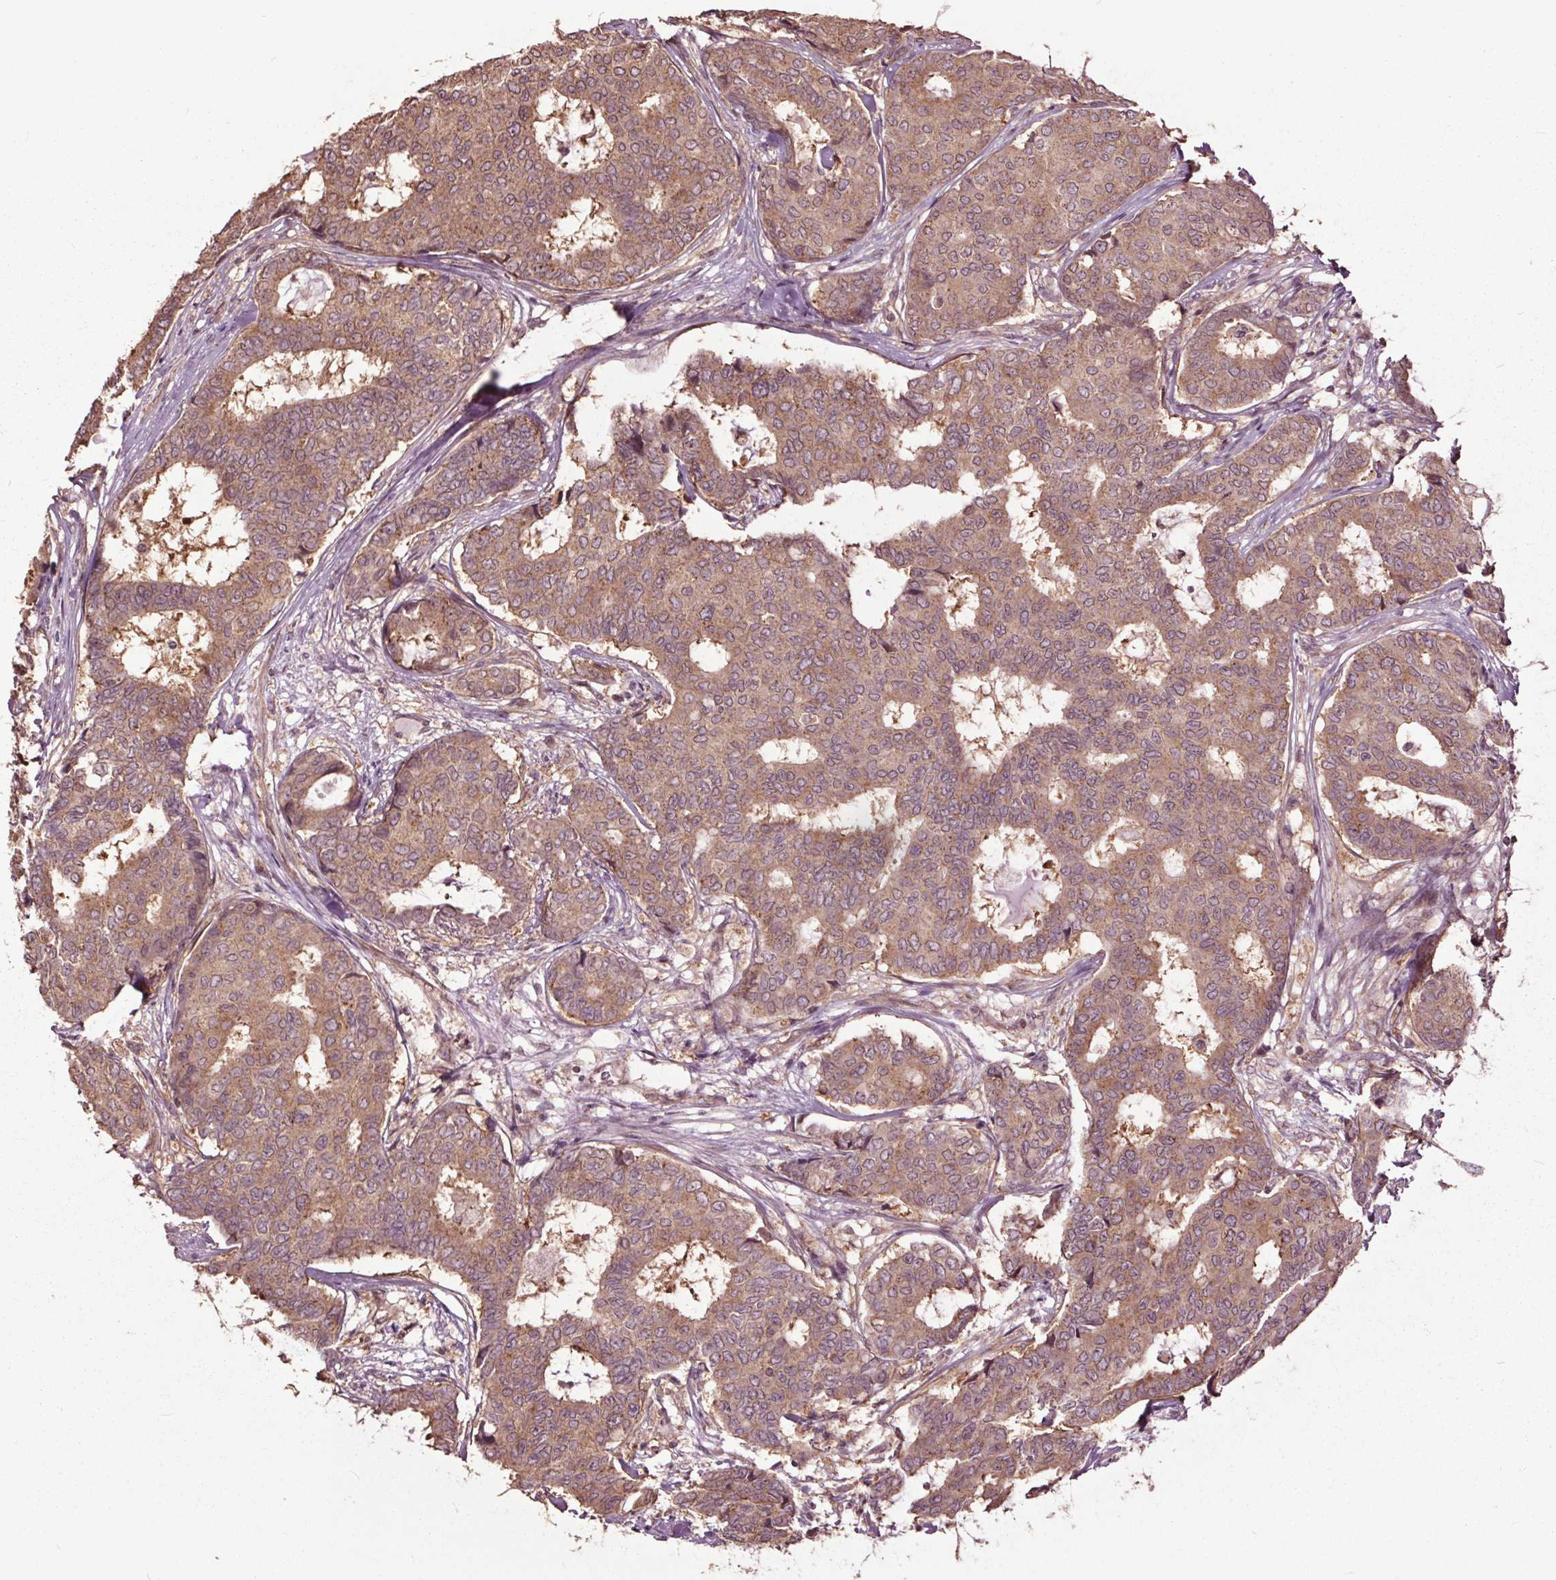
{"staining": {"intensity": "moderate", "quantity": ">75%", "location": "cytoplasmic/membranous"}, "tissue": "breast cancer", "cell_type": "Tumor cells", "image_type": "cancer", "snomed": [{"axis": "morphology", "description": "Duct carcinoma"}, {"axis": "topography", "description": "Breast"}], "caption": "Immunohistochemistry image of human breast cancer (invasive ductal carcinoma) stained for a protein (brown), which shows medium levels of moderate cytoplasmic/membranous positivity in approximately >75% of tumor cells.", "gene": "CEP95", "patient": {"sex": "female", "age": 75}}